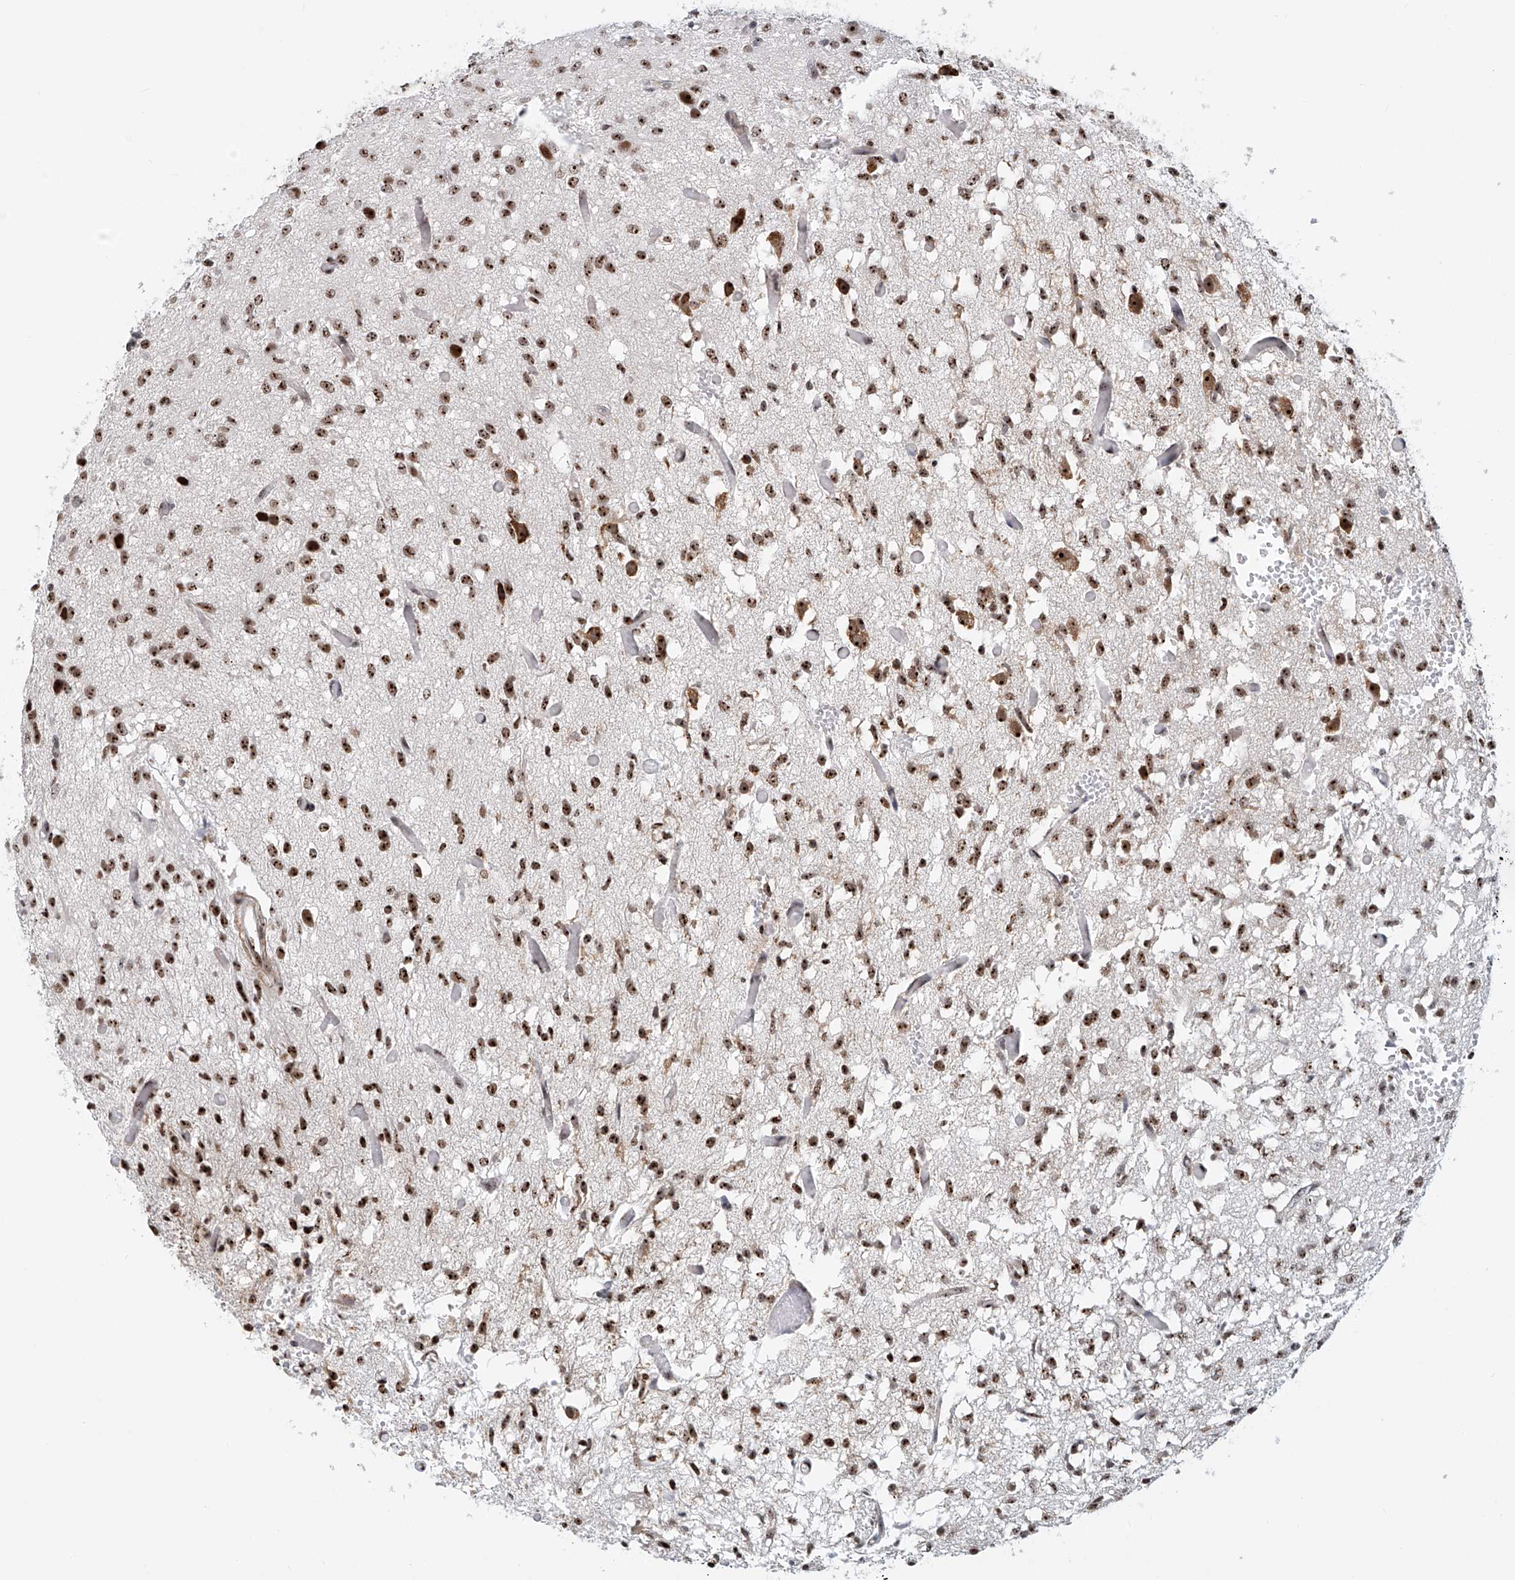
{"staining": {"intensity": "moderate", "quantity": ">75%", "location": "nuclear"}, "tissue": "glioma", "cell_type": "Tumor cells", "image_type": "cancer", "snomed": [{"axis": "morphology", "description": "Glioma, malignant, High grade"}, {"axis": "topography", "description": "Brain"}], "caption": "Human glioma stained with a brown dye displays moderate nuclear positive expression in approximately >75% of tumor cells.", "gene": "PRUNE2", "patient": {"sex": "female", "age": 59}}